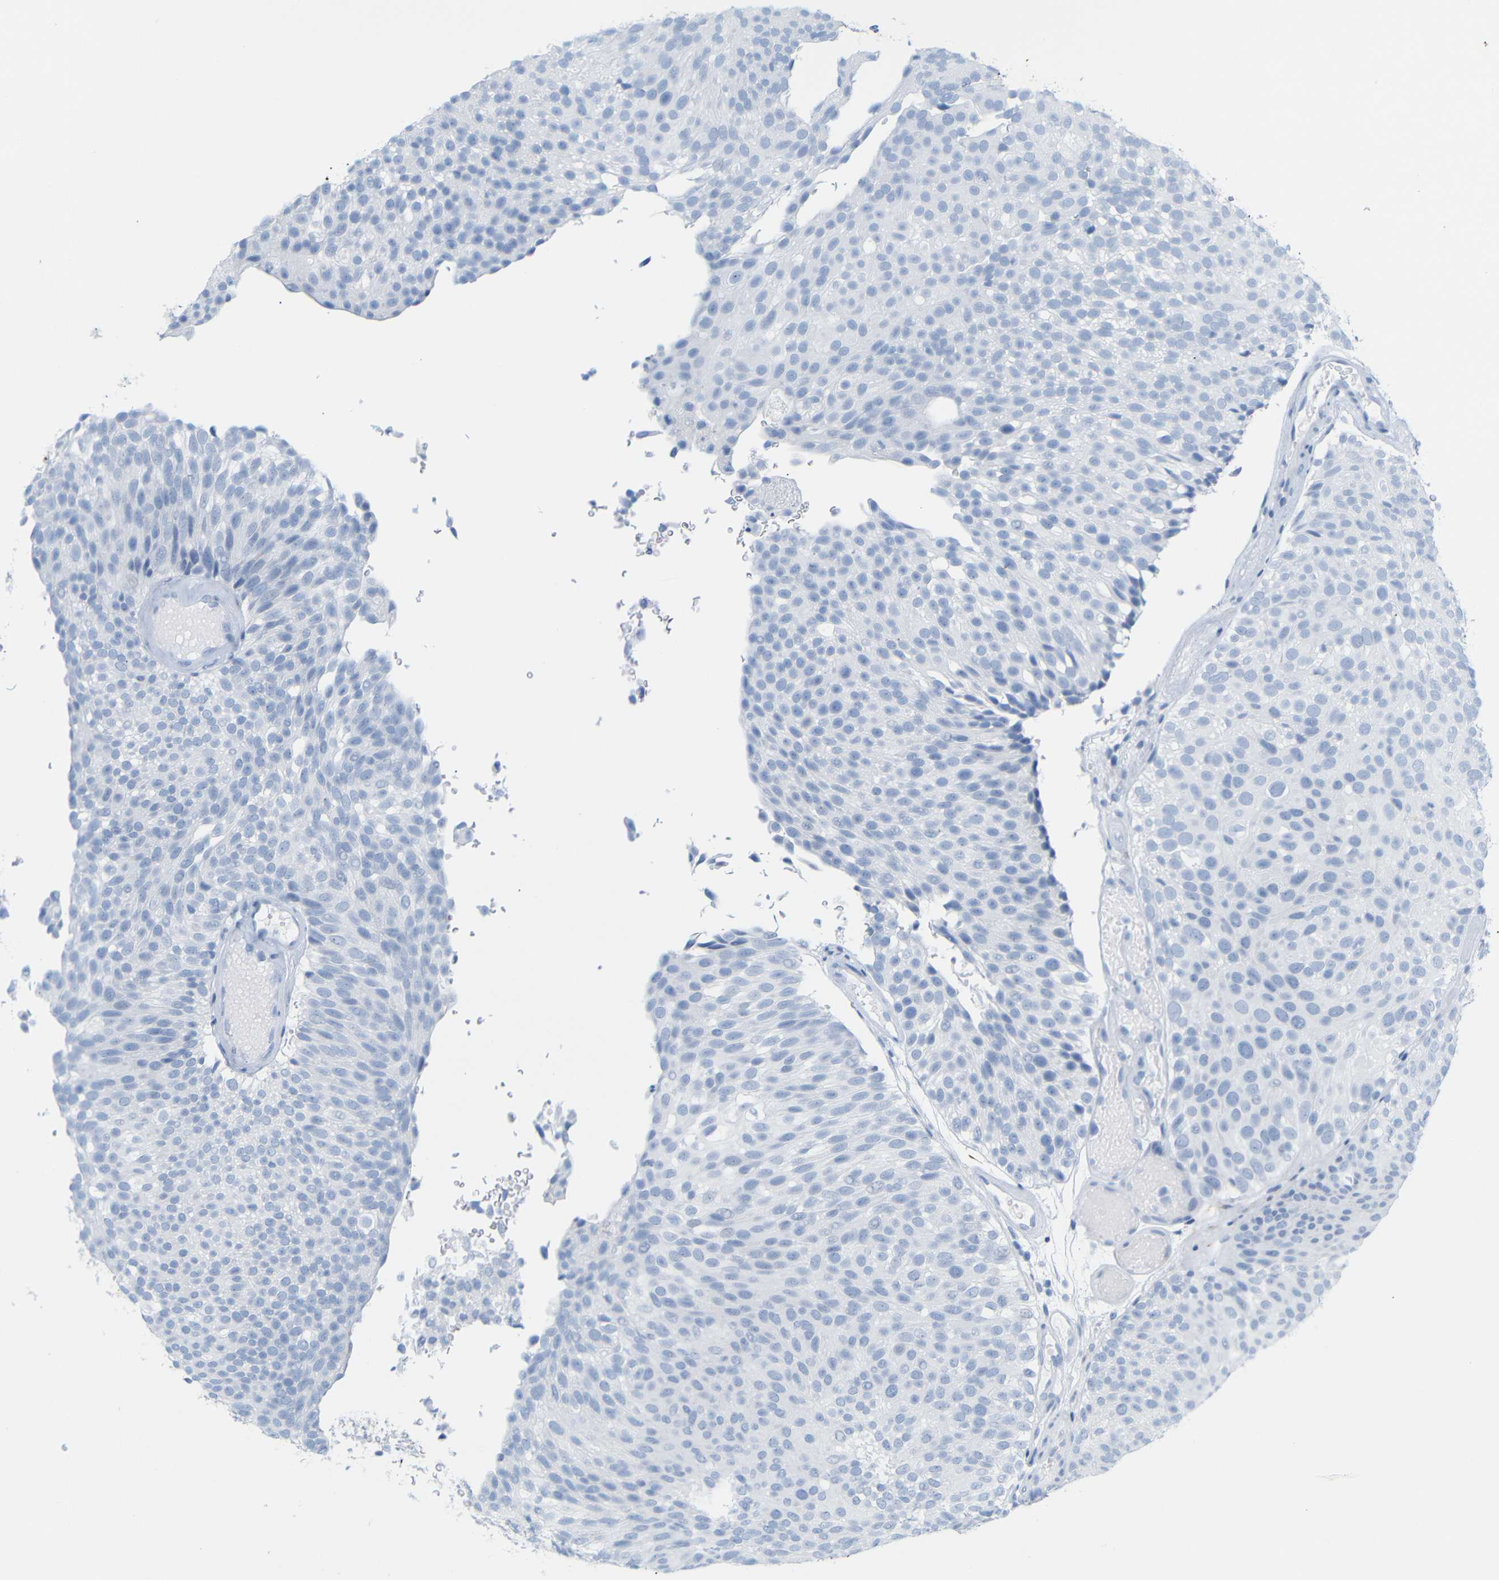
{"staining": {"intensity": "negative", "quantity": "none", "location": "none"}, "tissue": "urothelial cancer", "cell_type": "Tumor cells", "image_type": "cancer", "snomed": [{"axis": "morphology", "description": "Urothelial carcinoma, Low grade"}, {"axis": "topography", "description": "Urinary bladder"}], "caption": "The photomicrograph shows no staining of tumor cells in urothelial carcinoma (low-grade).", "gene": "MT1A", "patient": {"sex": "male", "age": 78}}